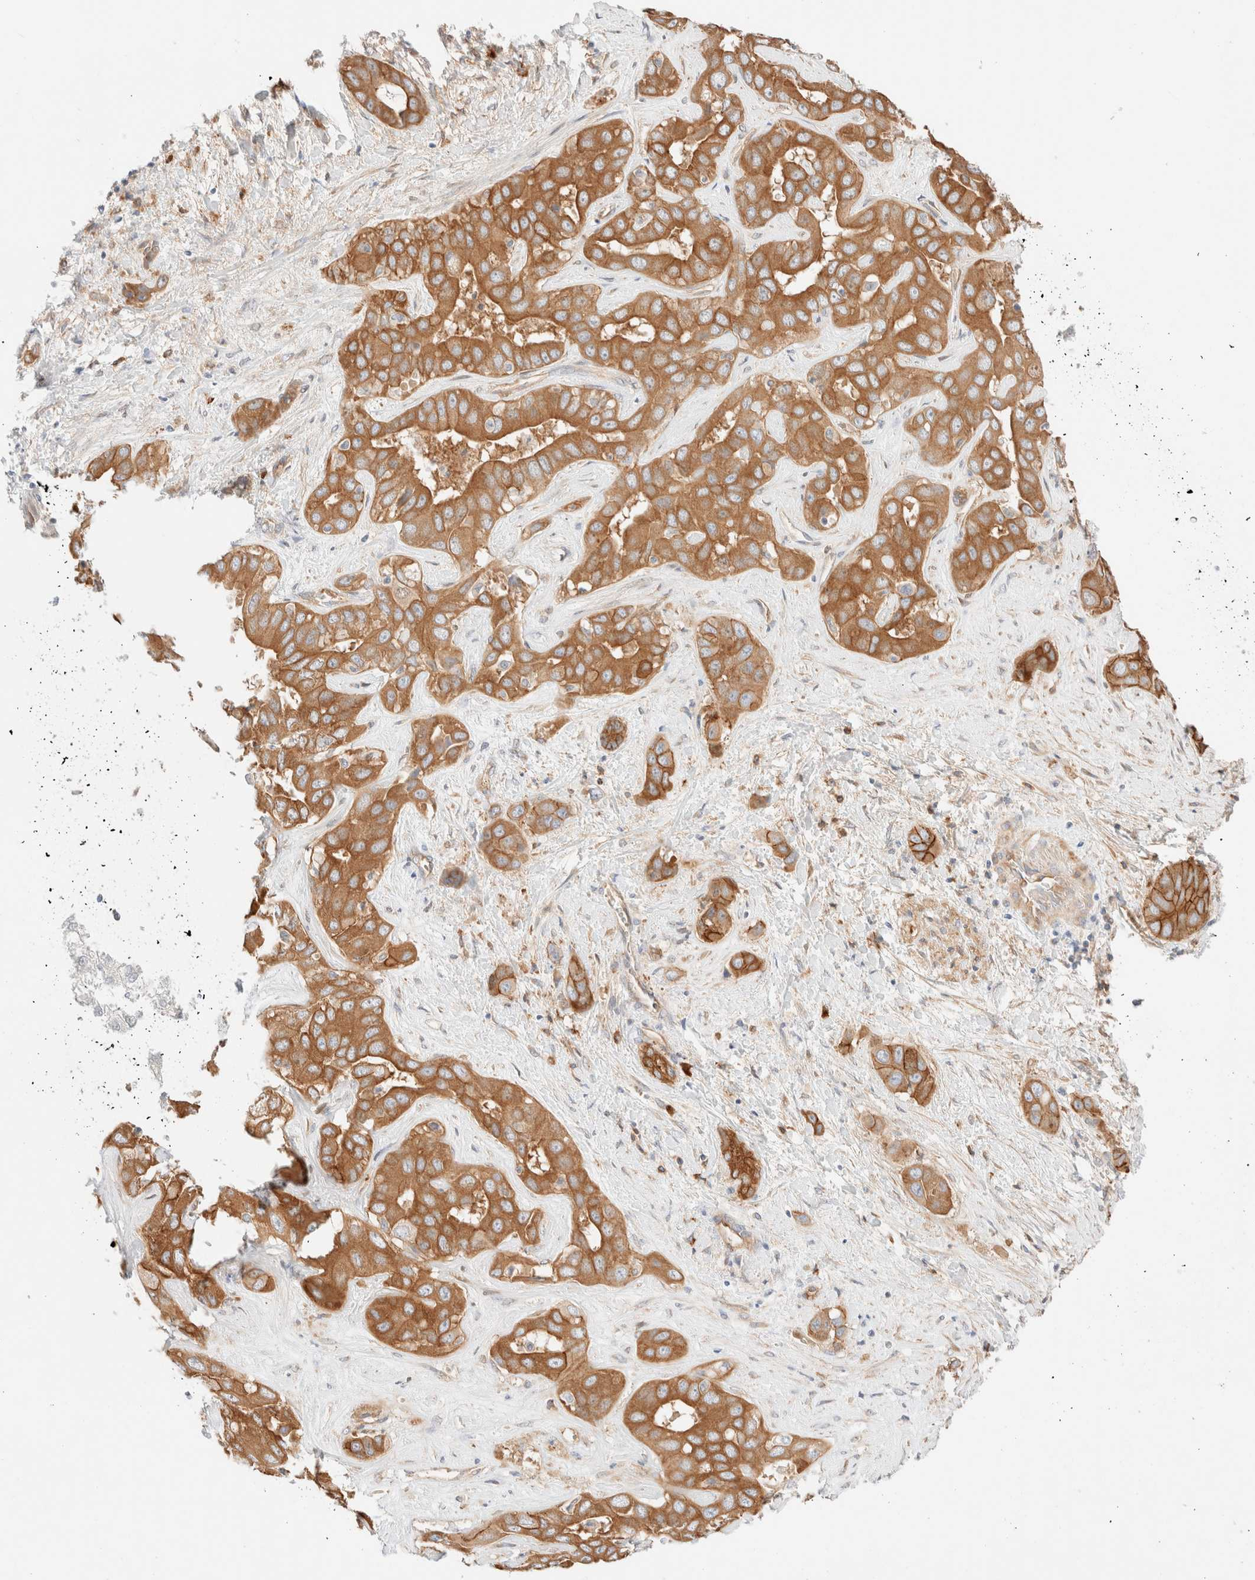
{"staining": {"intensity": "moderate", "quantity": ">75%", "location": "cytoplasmic/membranous"}, "tissue": "liver cancer", "cell_type": "Tumor cells", "image_type": "cancer", "snomed": [{"axis": "morphology", "description": "Cholangiocarcinoma"}, {"axis": "topography", "description": "Liver"}], "caption": "About >75% of tumor cells in human liver cholangiocarcinoma reveal moderate cytoplasmic/membranous protein positivity as visualized by brown immunohistochemical staining.", "gene": "NIBAN2", "patient": {"sex": "female", "age": 52}}